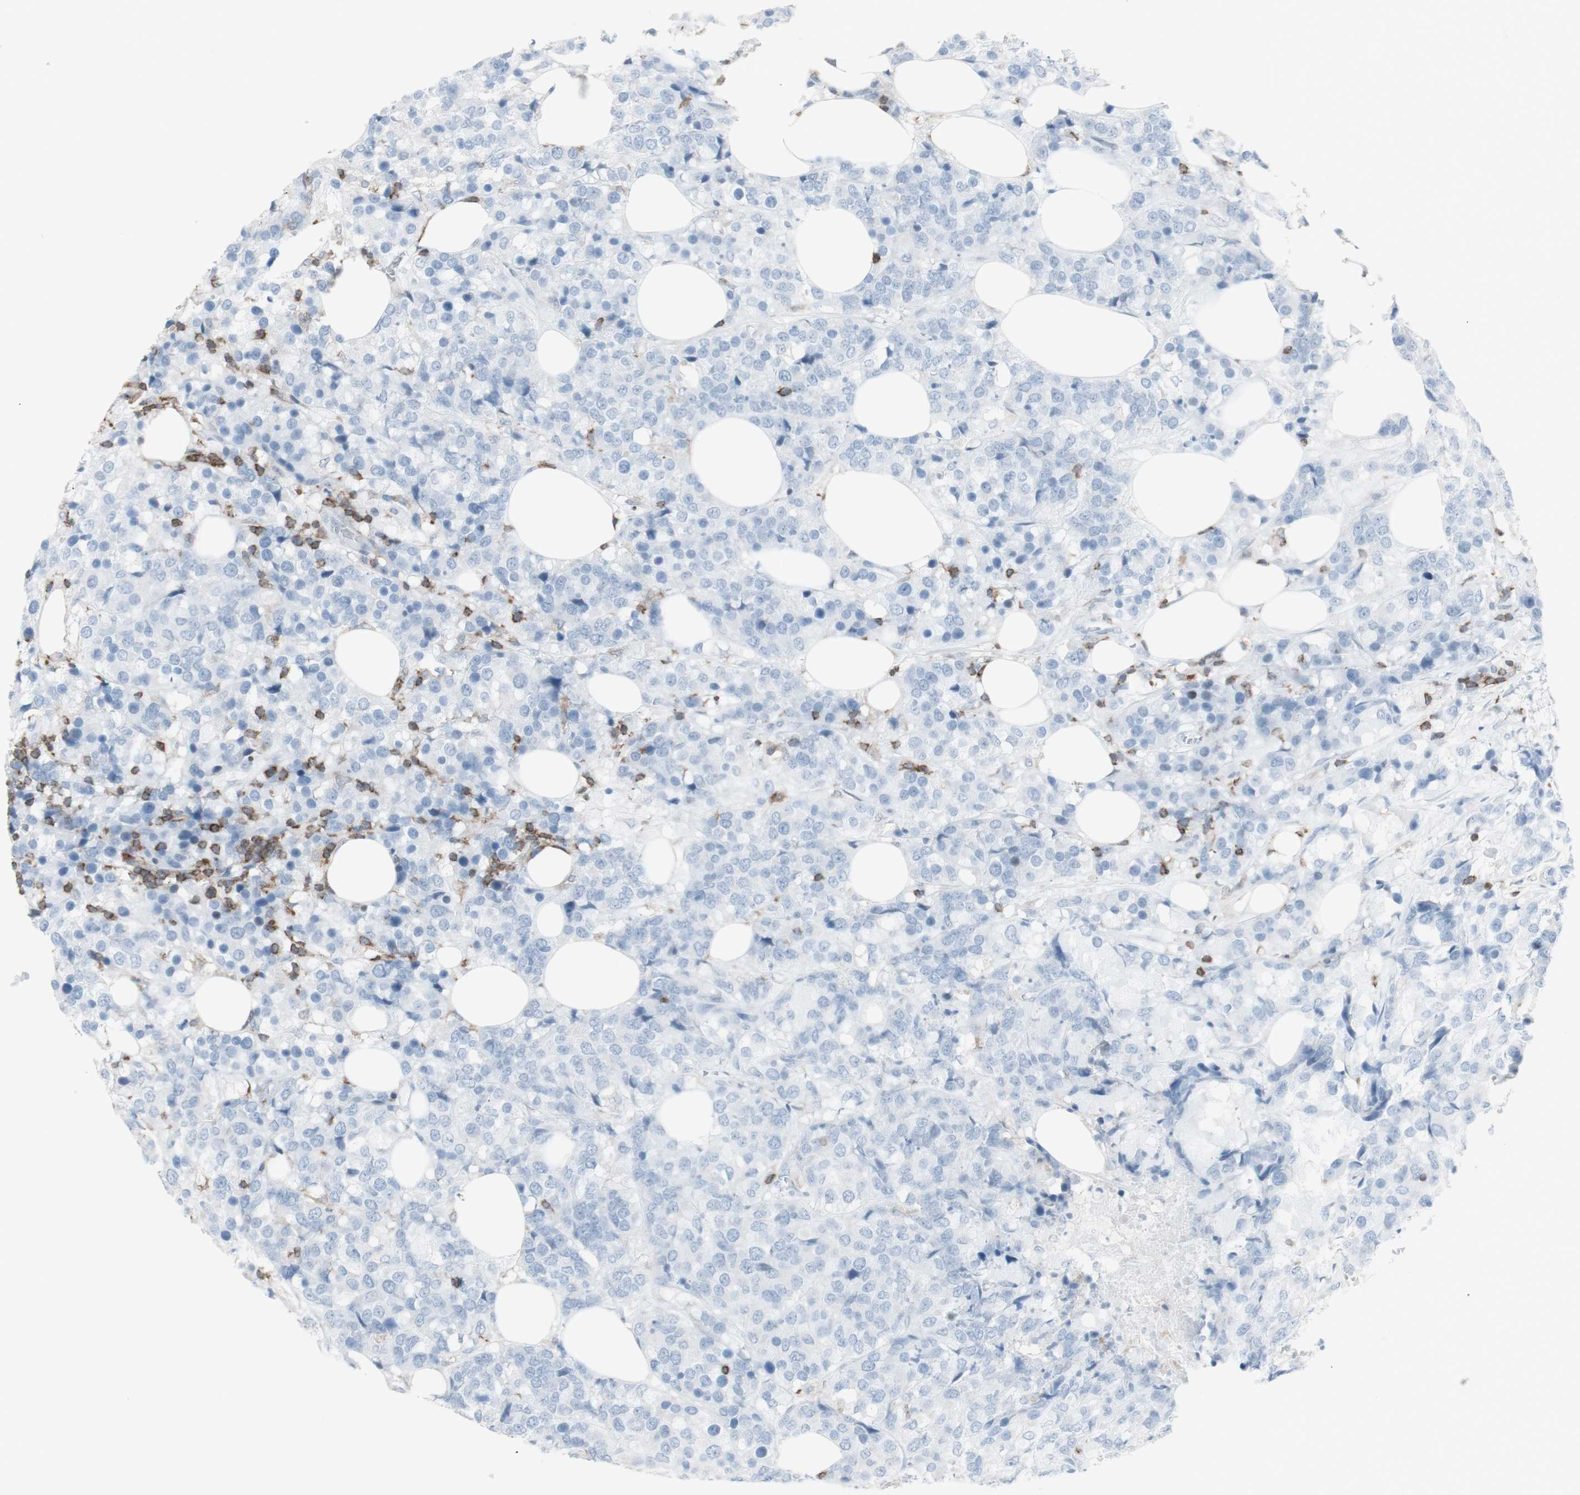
{"staining": {"intensity": "weak", "quantity": "<25%", "location": "cytoplasmic/membranous"}, "tissue": "breast cancer", "cell_type": "Tumor cells", "image_type": "cancer", "snomed": [{"axis": "morphology", "description": "Lobular carcinoma"}, {"axis": "topography", "description": "Breast"}], "caption": "Immunohistochemical staining of breast lobular carcinoma shows no significant expression in tumor cells.", "gene": "NRG1", "patient": {"sex": "female", "age": 59}}